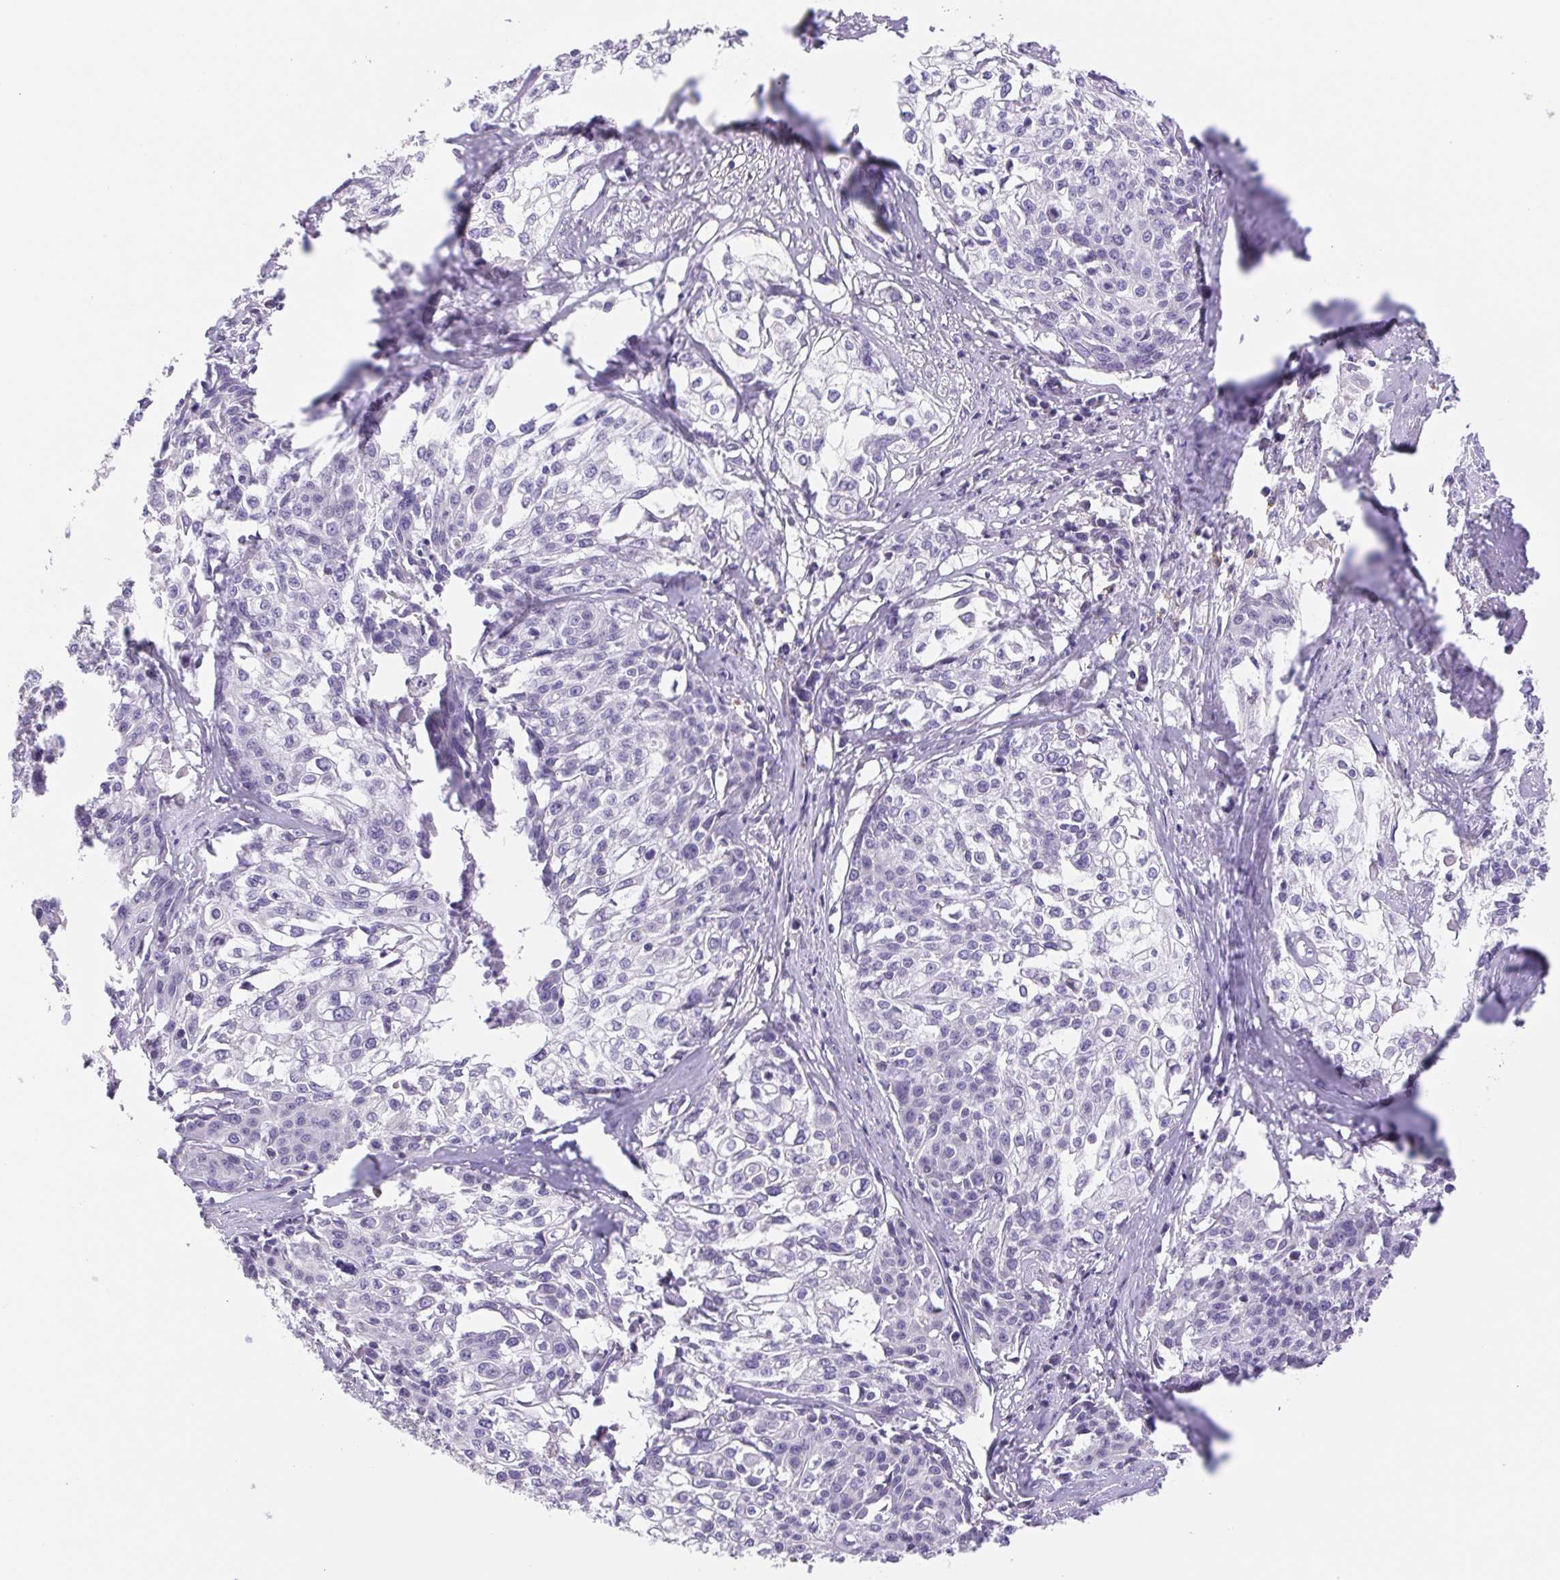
{"staining": {"intensity": "negative", "quantity": "none", "location": "none"}, "tissue": "cervical cancer", "cell_type": "Tumor cells", "image_type": "cancer", "snomed": [{"axis": "morphology", "description": "Squamous cell carcinoma, NOS"}, {"axis": "topography", "description": "Cervix"}], "caption": "Immunohistochemical staining of human cervical cancer demonstrates no significant staining in tumor cells.", "gene": "FKBP6", "patient": {"sex": "female", "age": 39}}